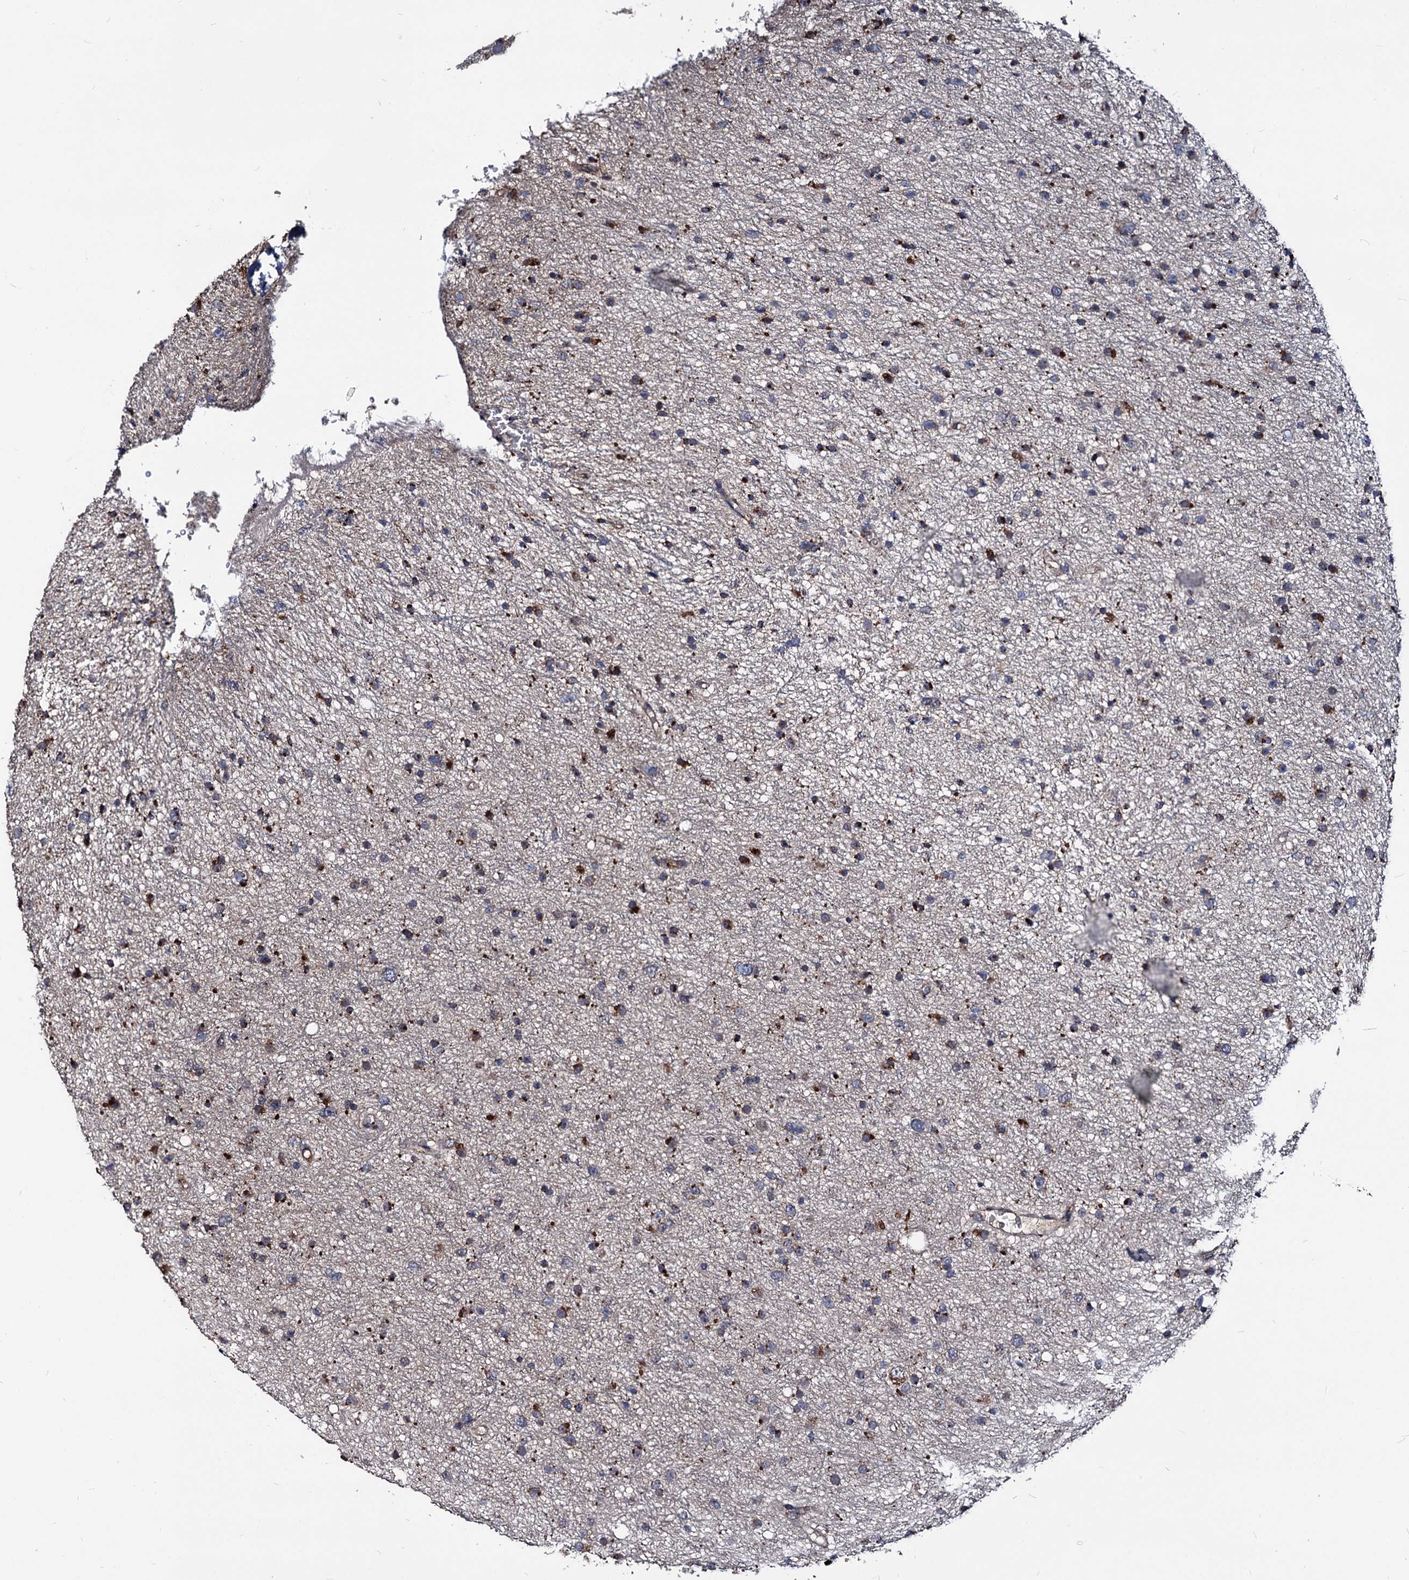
{"staining": {"intensity": "negative", "quantity": "none", "location": "none"}, "tissue": "glioma", "cell_type": "Tumor cells", "image_type": "cancer", "snomed": [{"axis": "morphology", "description": "Glioma, malignant, Low grade"}, {"axis": "topography", "description": "Cerebral cortex"}], "caption": "The photomicrograph exhibits no staining of tumor cells in glioma.", "gene": "SMAGP", "patient": {"sex": "female", "age": 39}}